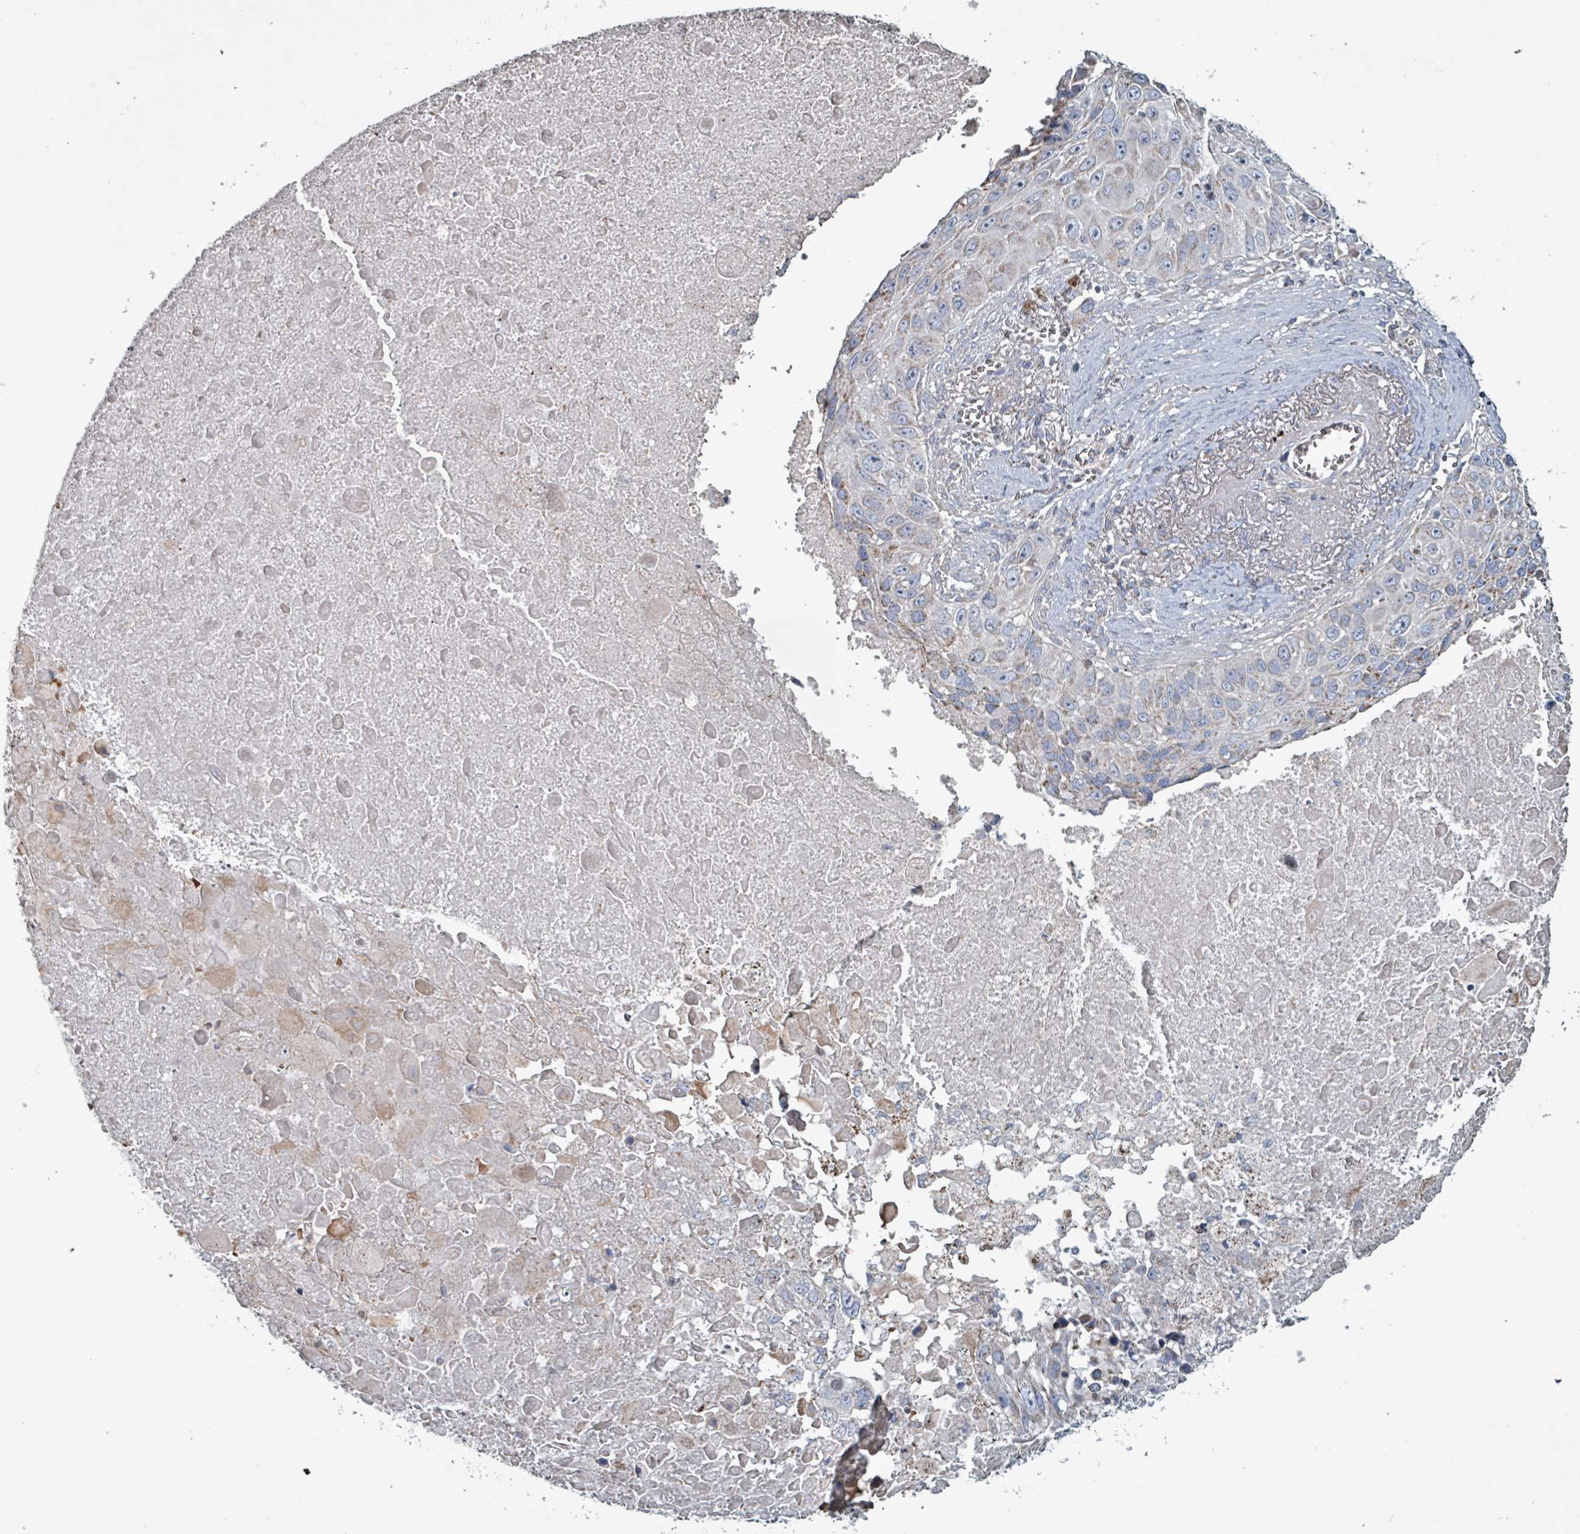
{"staining": {"intensity": "negative", "quantity": "none", "location": "none"}, "tissue": "lung cancer", "cell_type": "Tumor cells", "image_type": "cancer", "snomed": [{"axis": "morphology", "description": "Squamous cell carcinoma, NOS"}, {"axis": "topography", "description": "Lung"}], "caption": "An image of lung squamous cell carcinoma stained for a protein shows no brown staining in tumor cells. The staining was performed using DAB to visualize the protein expression in brown, while the nuclei were stained in blue with hematoxylin (Magnification: 20x).", "gene": "ABHD18", "patient": {"sex": "male", "age": 66}}